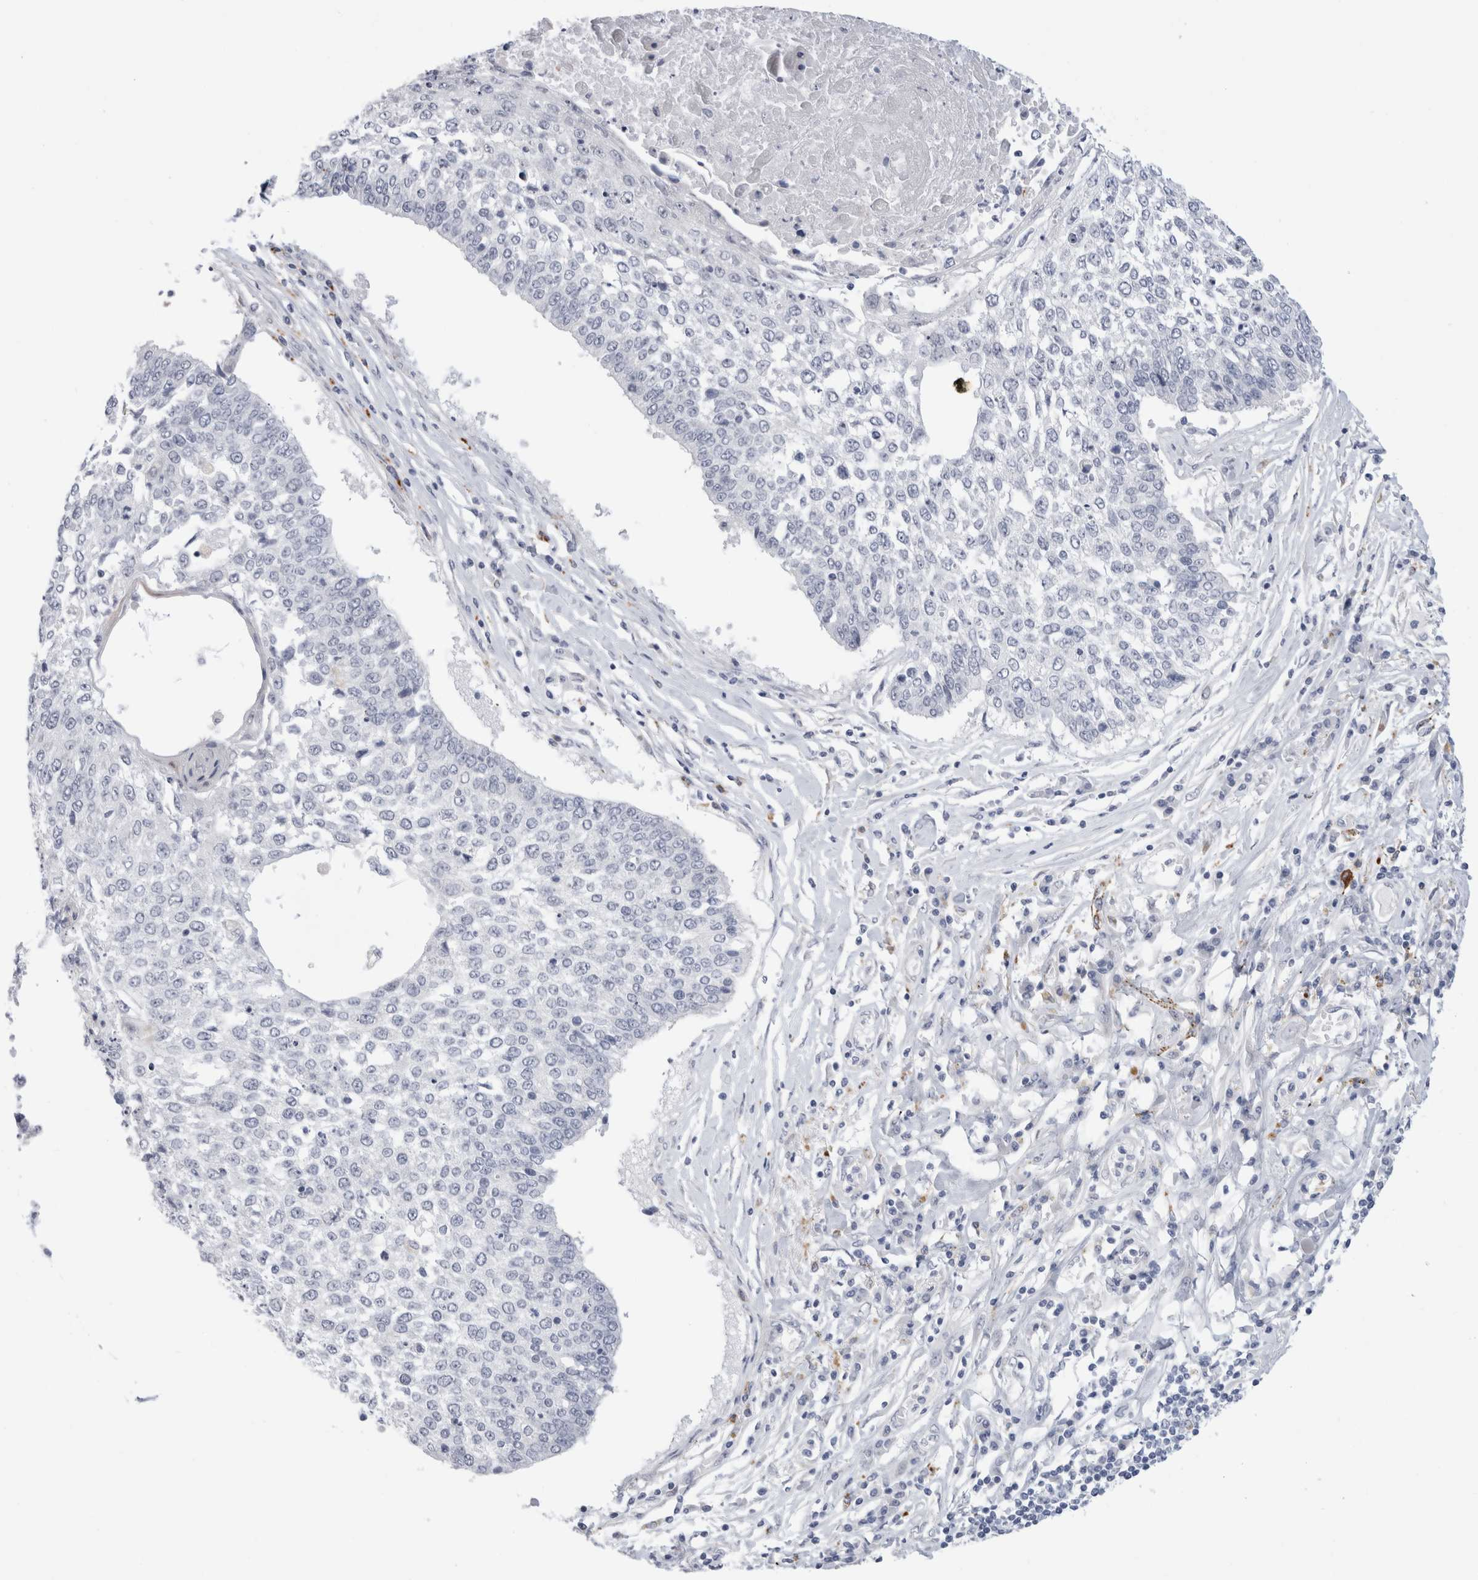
{"staining": {"intensity": "negative", "quantity": "none", "location": "none"}, "tissue": "lung cancer", "cell_type": "Tumor cells", "image_type": "cancer", "snomed": [{"axis": "morphology", "description": "Normal tissue, NOS"}, {"axis": "morphology", "description": "Squamous cell carcinoma, NOS"}, {"axis": "topography", "description": "Cartilage tissue"}, {"axis": "topography", "description": "Bronchus"}, {"axis": "topography", "description": "Lung"}, {"axis": "topography", "description": "Peripheral nerve tissue"}], "caption": "The IHC photomicrograph has no significant staining in tumor cells of lung squamous cell carcinoma tissue.", "gene": "ANKMY1", "patient": {"sex": "female", "age": 49}}